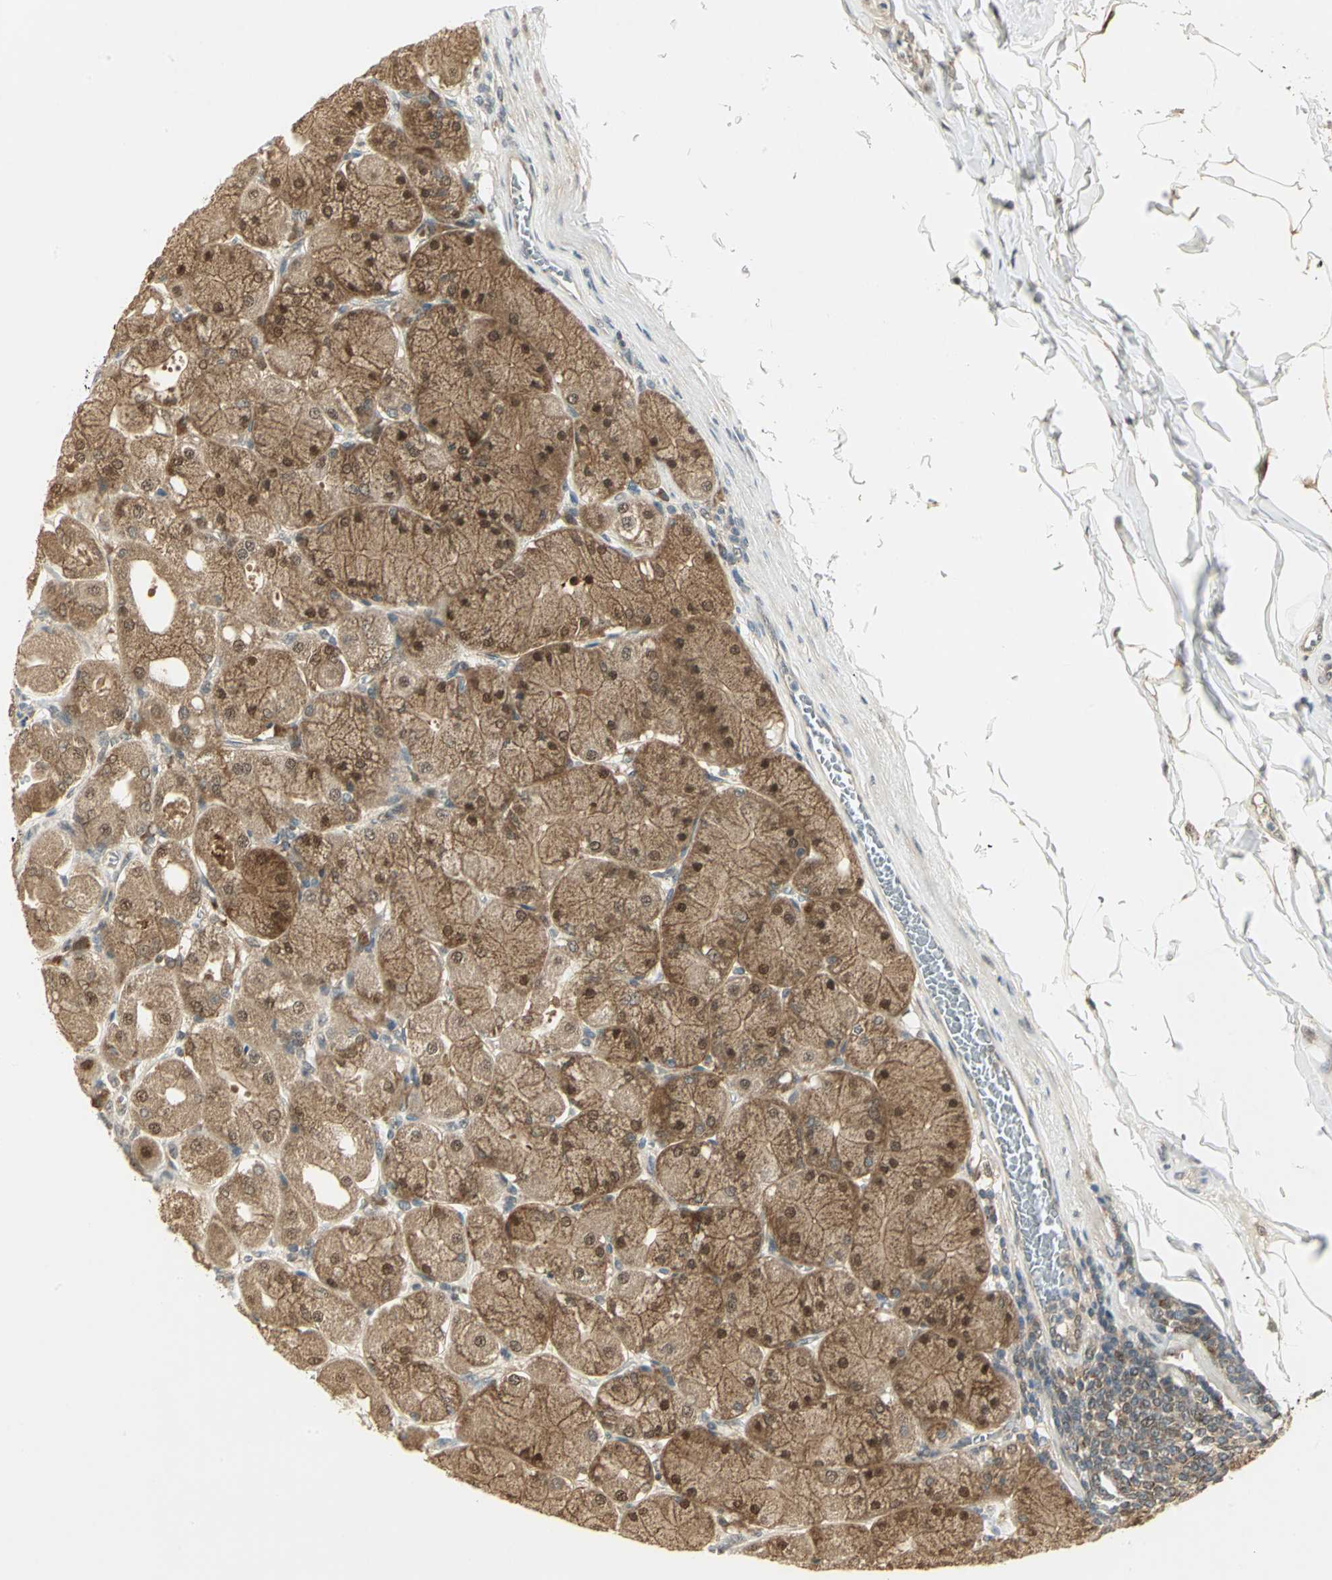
{"staining": {"intensity": "moderate", "quantity": ">75%", "location": "cytoplasmic/membranous,nuclear"}, "tissue": "stomach", "cell_type": "Glandular cells", "image_type": "normal", "snomed": [{"axis": "morphology", "description": "Normal tissue, NOS"}, {"axis": "topography", "description": "Stomach, upper"}], "caption": "The photomicrograph shows a brown stain indicating the presence of a protein in the cytoplasmic/membranous,nuclear of glandular cells in stomach. (Brightfield microscopy of DAB IHC at high magnification).", "gene": "PSMC4", "patient": {"sex": "female", "age": 56}}